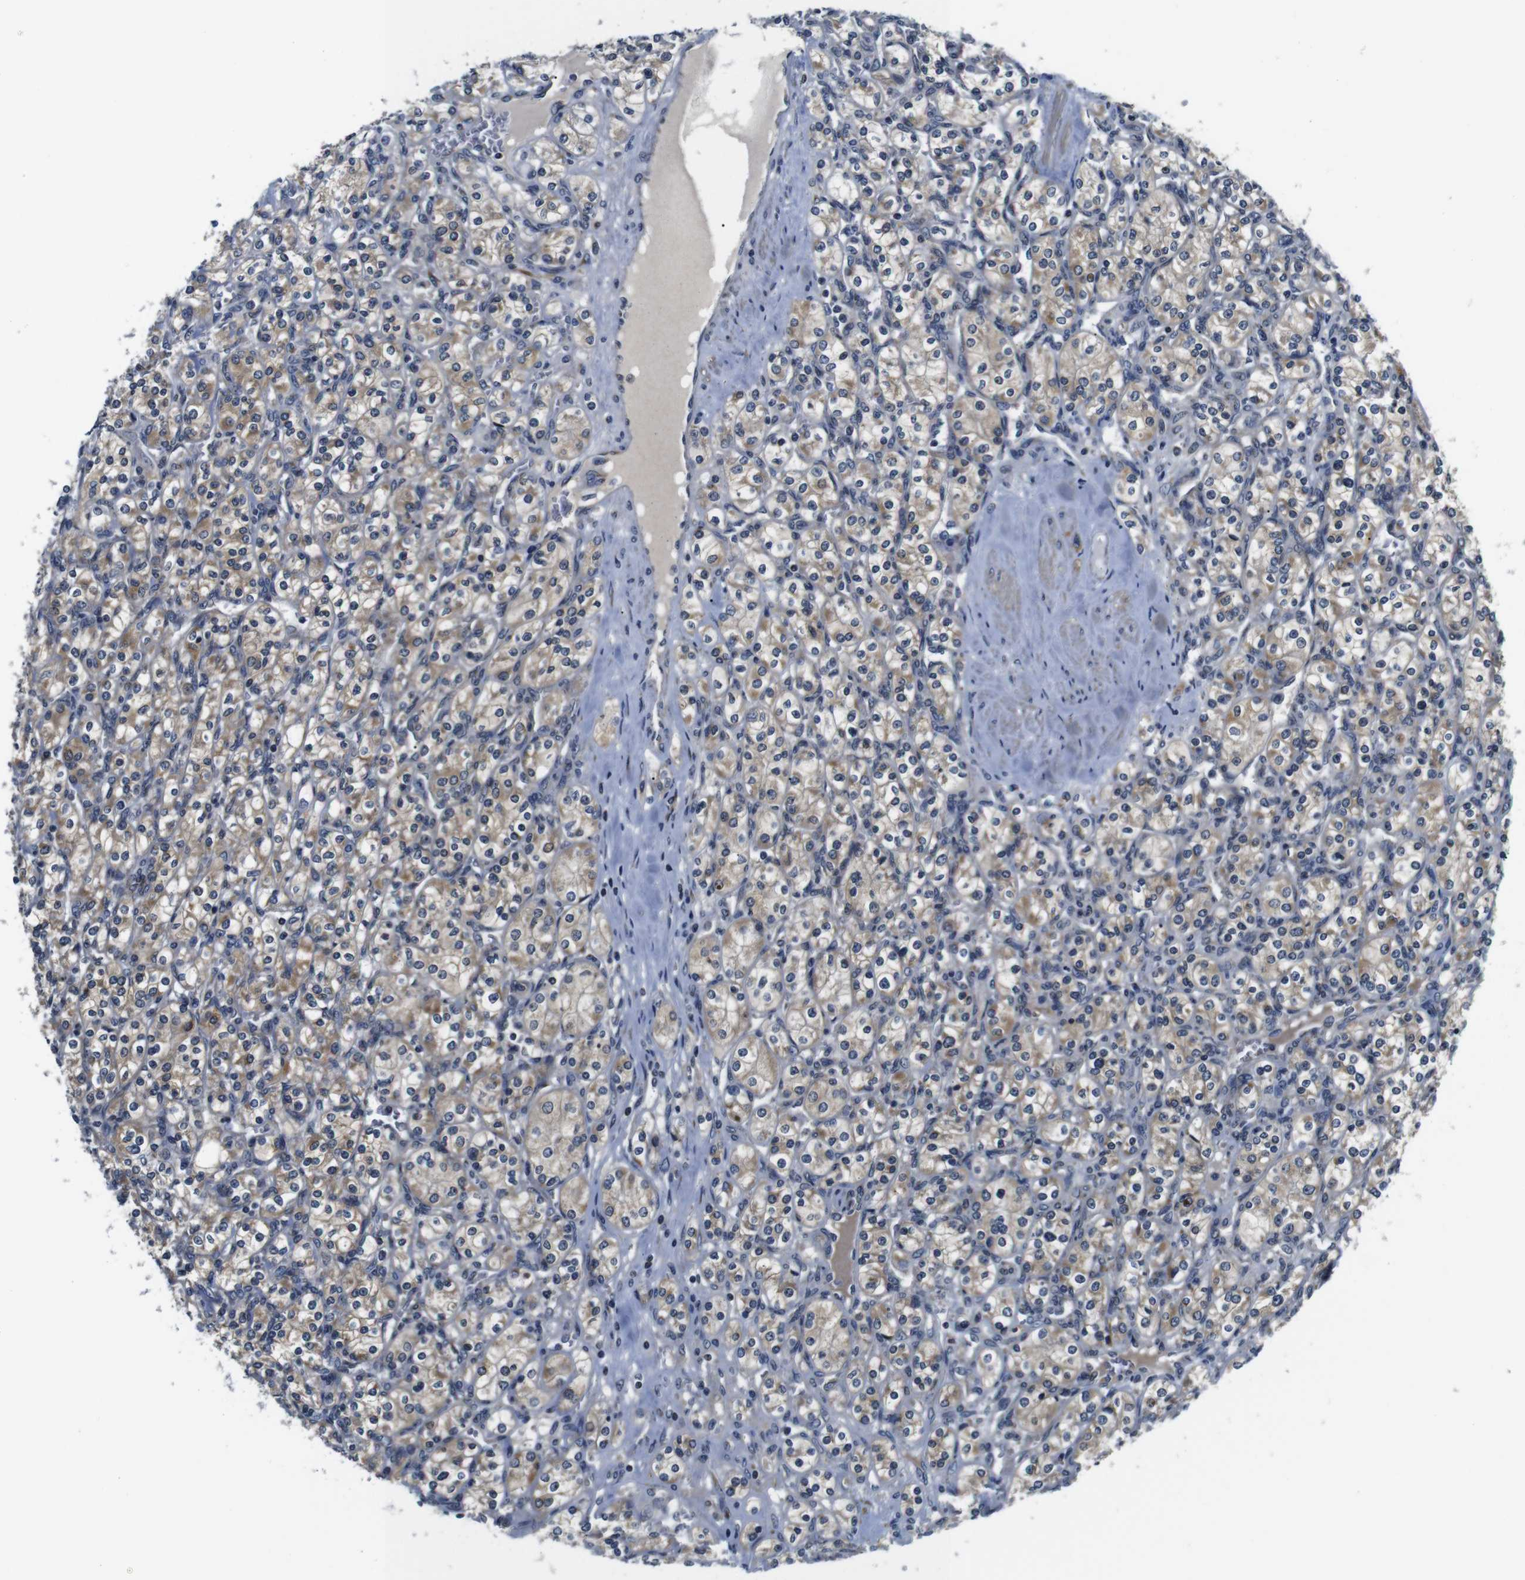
{"staining": {"intensity": "moderate", "quantity": ">75%", "location": "cytoplasmic/membranous"}, "tissue": "renal cancer", "cell_type": "Tumor cells", "image_type": "cancer", "snomed": [{"axis": "morphology", "description": "Adenocarcinoma, NOS"}, {"axis": "topography", "description": "Kidney"}], "caption": "Immunohistochemistry histopathology image of human adenocarcinoma (renal) stained for a protein (brown), which shows medium levels of moderate cytoplasmic/membranous positivity in approximately >75% of tumor cells.", "gene": "FKBP14", "patient": {"sex": "male", "age": 77}}